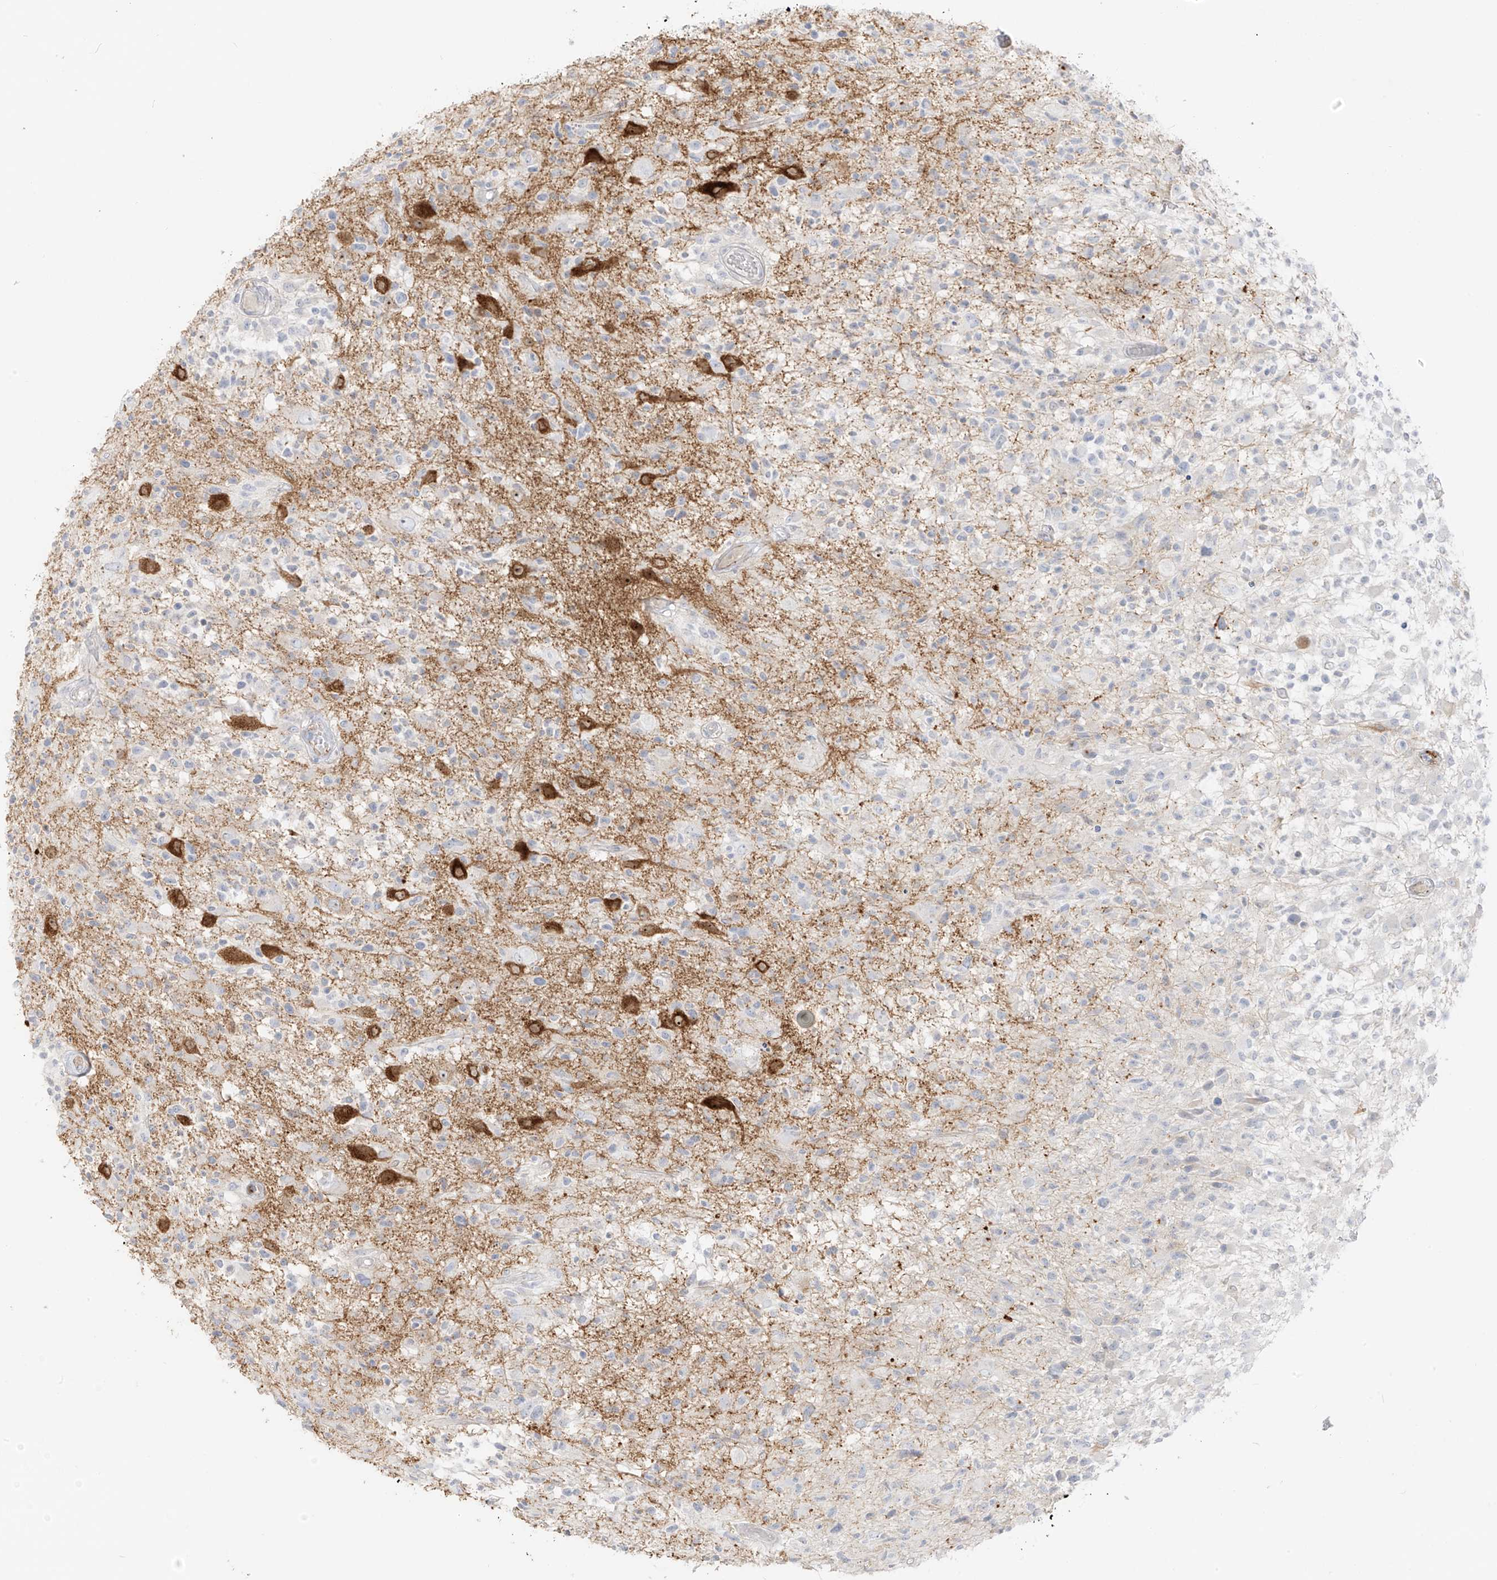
{"staining": {"intensity": "negative", "quantity": "none", "location": "none"}, "tissue": "glioma", "cell_type": "Tumor cells", "image_type": "cancer", "snomed": [{"axis": "morphology", "description": "Glioma, malignant, High grade"}, {"axis": "morphology", "description": "Glioblastoma, NOS"}, {"axis": "topography", "description": "Brain"}], "caption": "Immunohistochemical staining of human glioma demonstrates no significant positivity in tumor cells.", "gene": "C11orf87", "patient": {"sex": "male", "age": 60}}